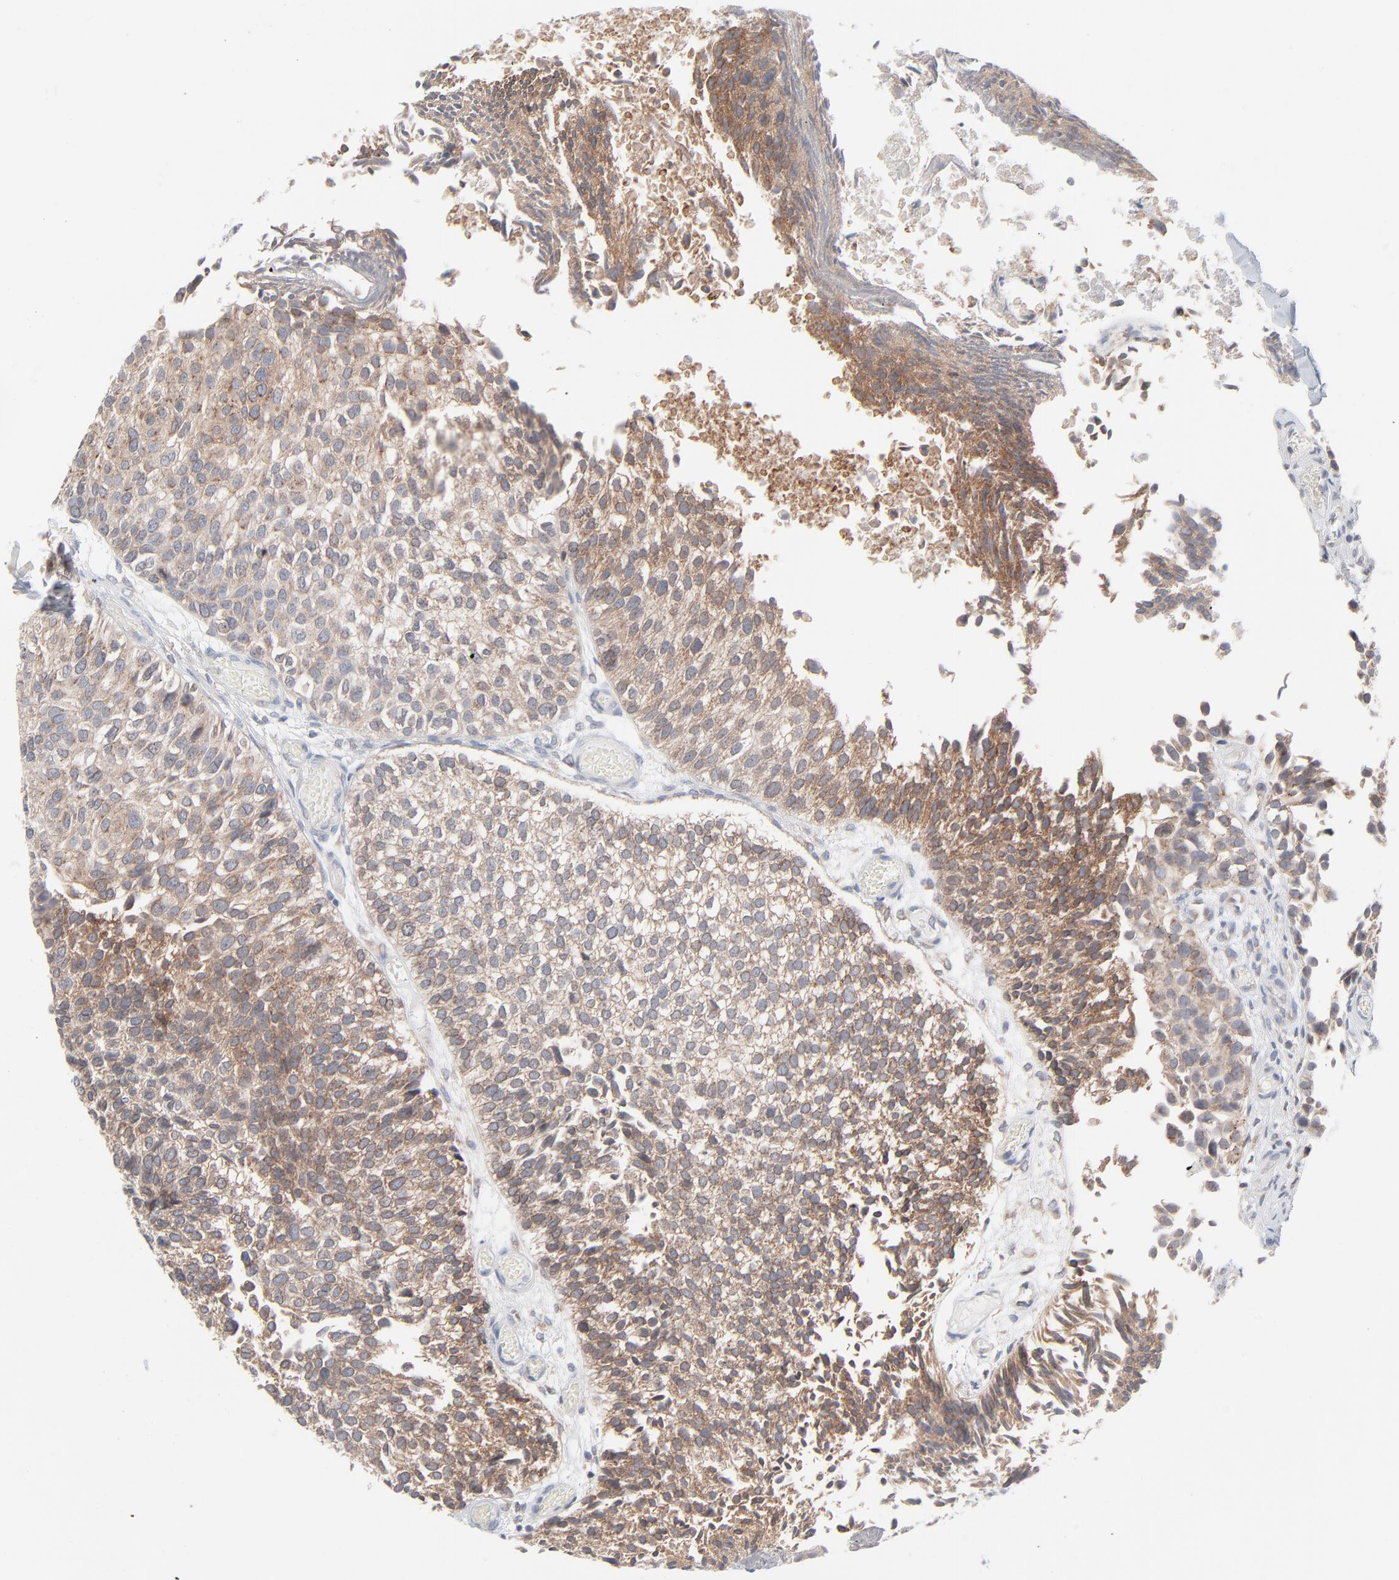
{"staining": {"intensity": "moderate", "quantity": ">75%", "location": "cytoplasmic/membranous"}, "tissue": "urothelial cancer", "cell_type": "Tumor cells", "image_type": "cancer", "snomed": [{"axis": "morphology", "description": "Urothelial carcinoma, Low grade"}, {"axis": "topography", "description": "Urinary bladder"}], "caption": "This is an image of immunohistochemistry staining of urothelial cancer, which shows moderate expression in the cytoplasmic/membranous of tumor cells.", "gene": "KDSR", "patient": {"sex": "male", "age": 84}}